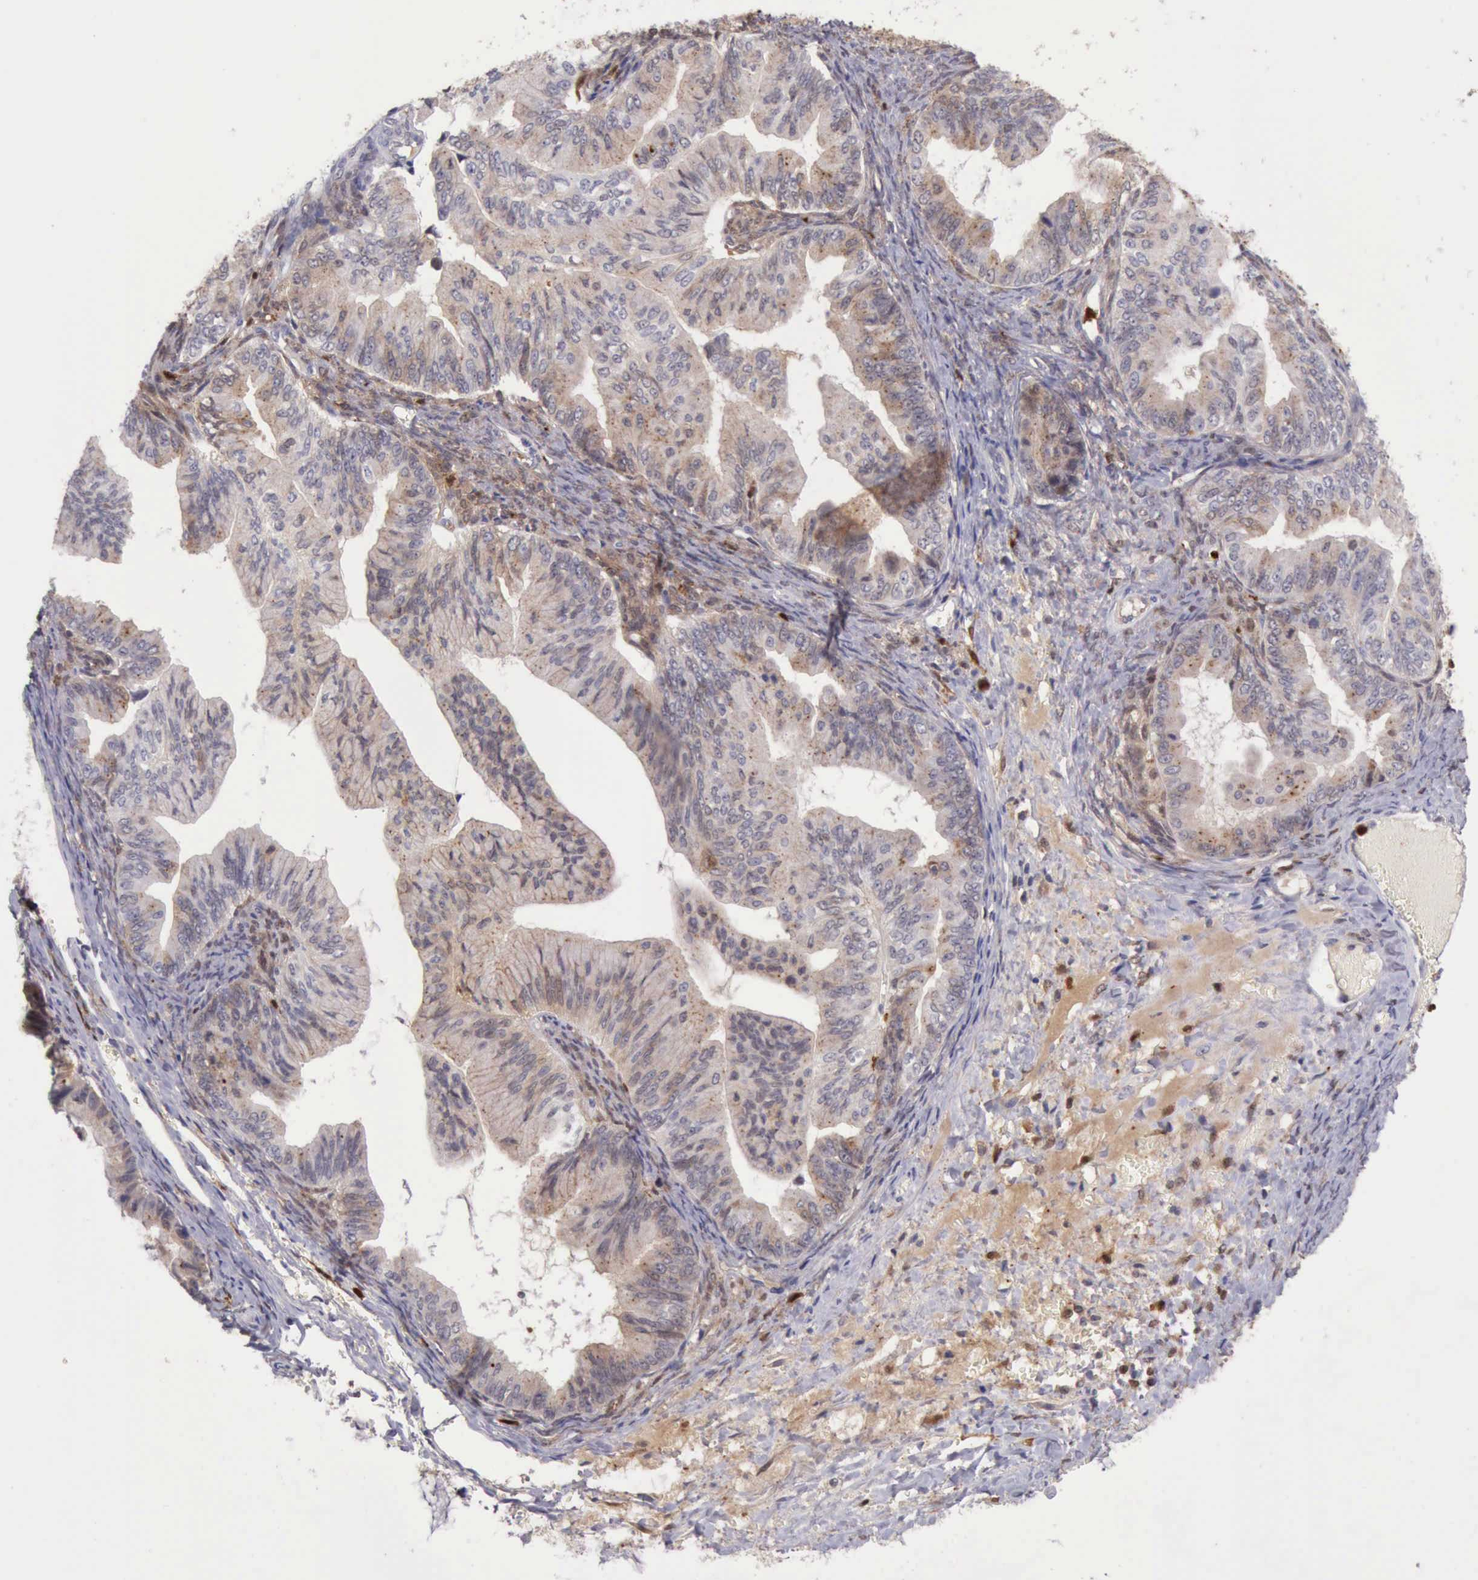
{"staining": {"intensity": "weak", "quantity": ">75%", "location": "cytoplasmic/membranous,nuclear"}, "tissue": "ovarian cancer", "cell_type": "Tumor cells", "image_type": "cancer", "snomed": [{"axis": "morphology", "description": "Cystadenocarcinoma, mucinous, NOS"}, {"axis": "topography", "description": "Ovary"}], "caption": "There is low levels of weak cytoplasmic/membranous and nuclear positivity in tumor cells of ovarian mucinous cystadenocarcinoma, as demonstrated by immunohistochemical staining (brown color).", "gene": "CSTA", "patient": {"sex": "female", "age": 36}}